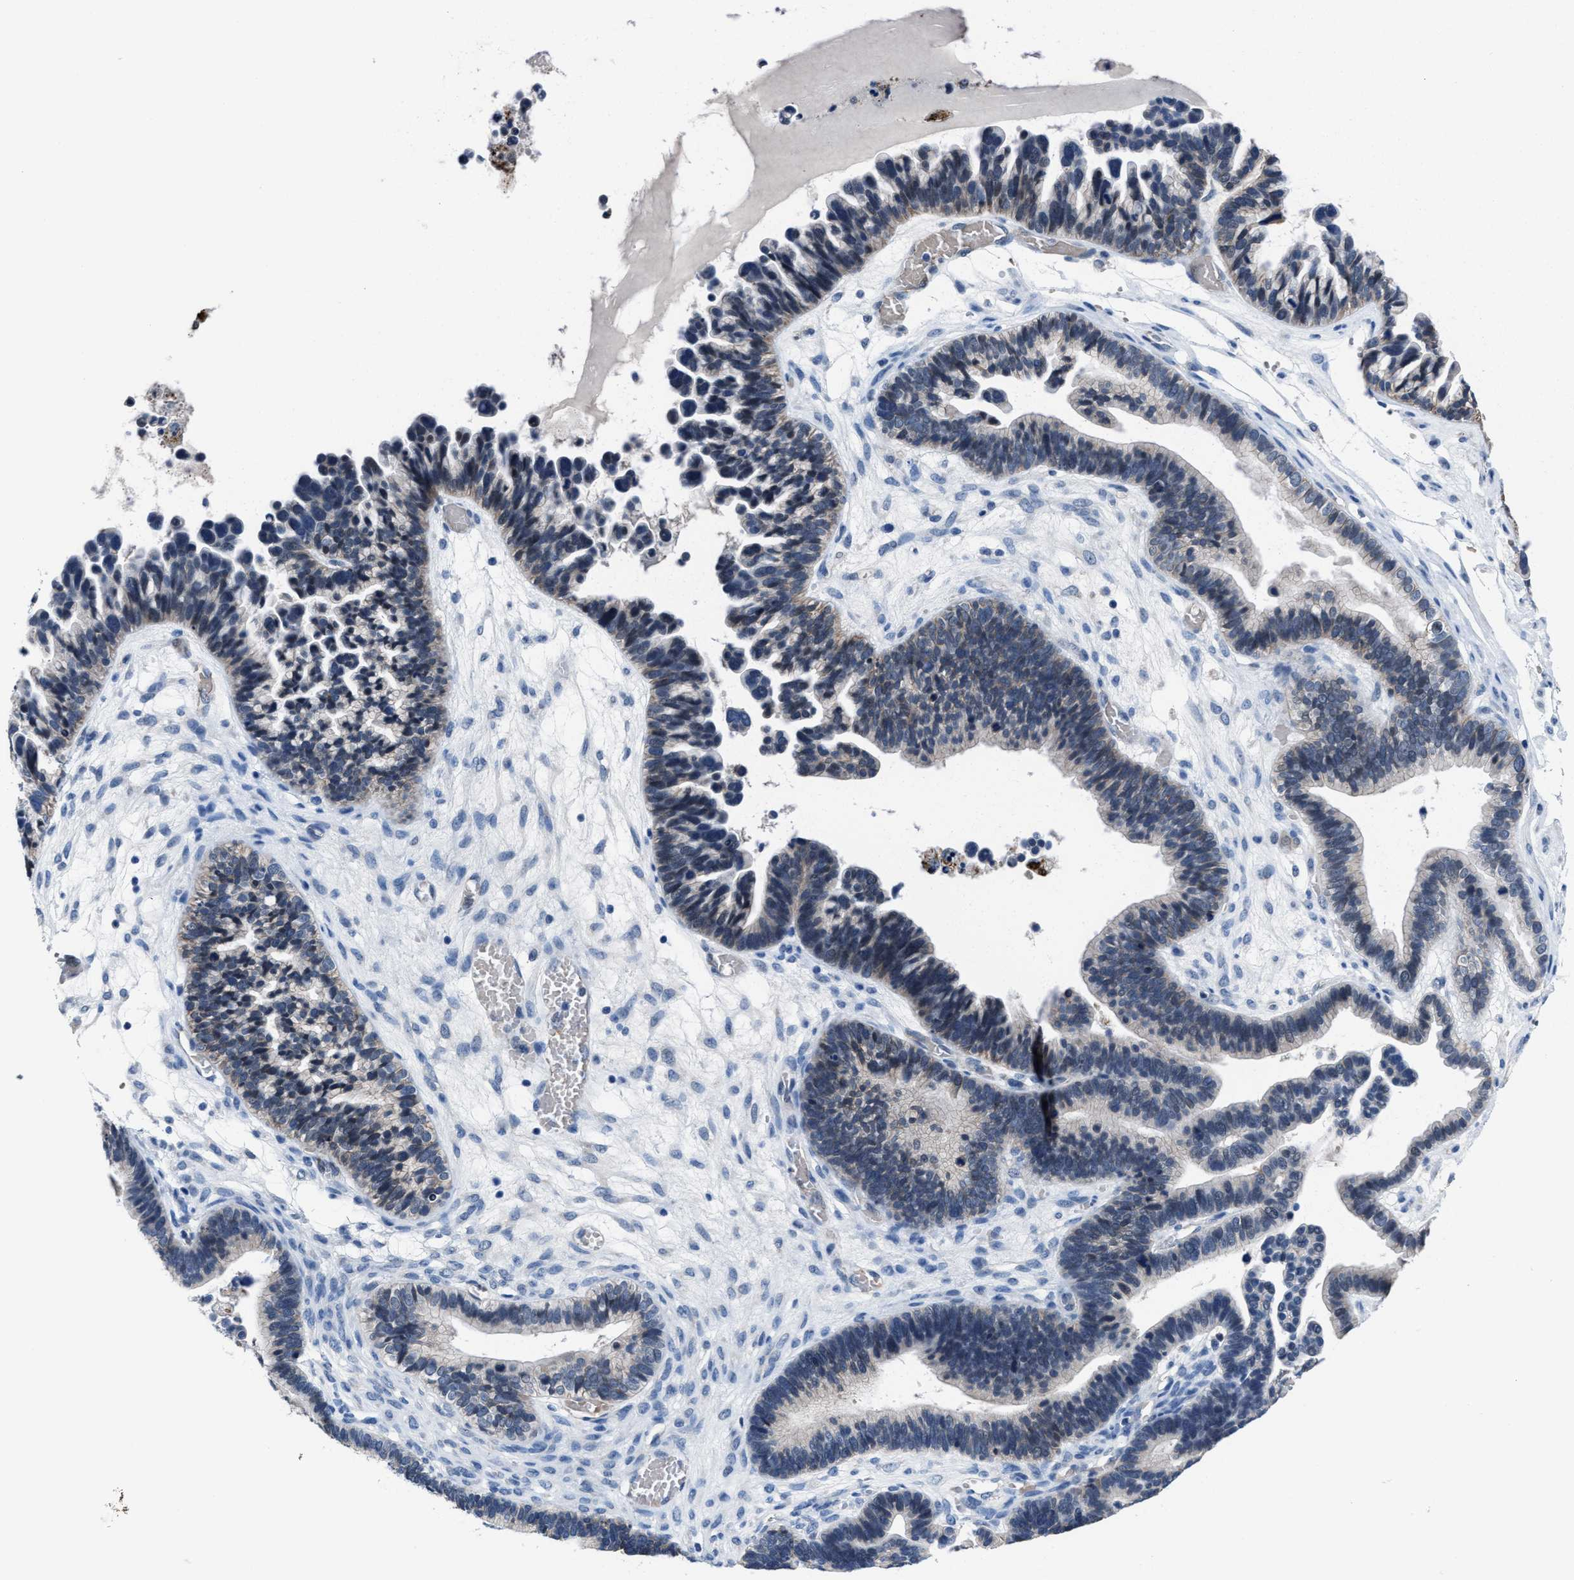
{"staining": {"intensity": "negative", "quantity": "none", "location": "none"}, "tissue": "ovarian cancer", "cell_type": "Tumor cells", "image_type": "cancer", "snomed": [{"axis": "morphology", "description": "Cystadenocarcinoma, serous, NOS"}, {"axis": "topography", "description": "Ovary"}], "caption": "Immunohistochemical staining of ovarian cancer exhibits no significant positivity in tumor cells.", "gene": "GHITM", "patient": {"sex": "female", "age": 56}}